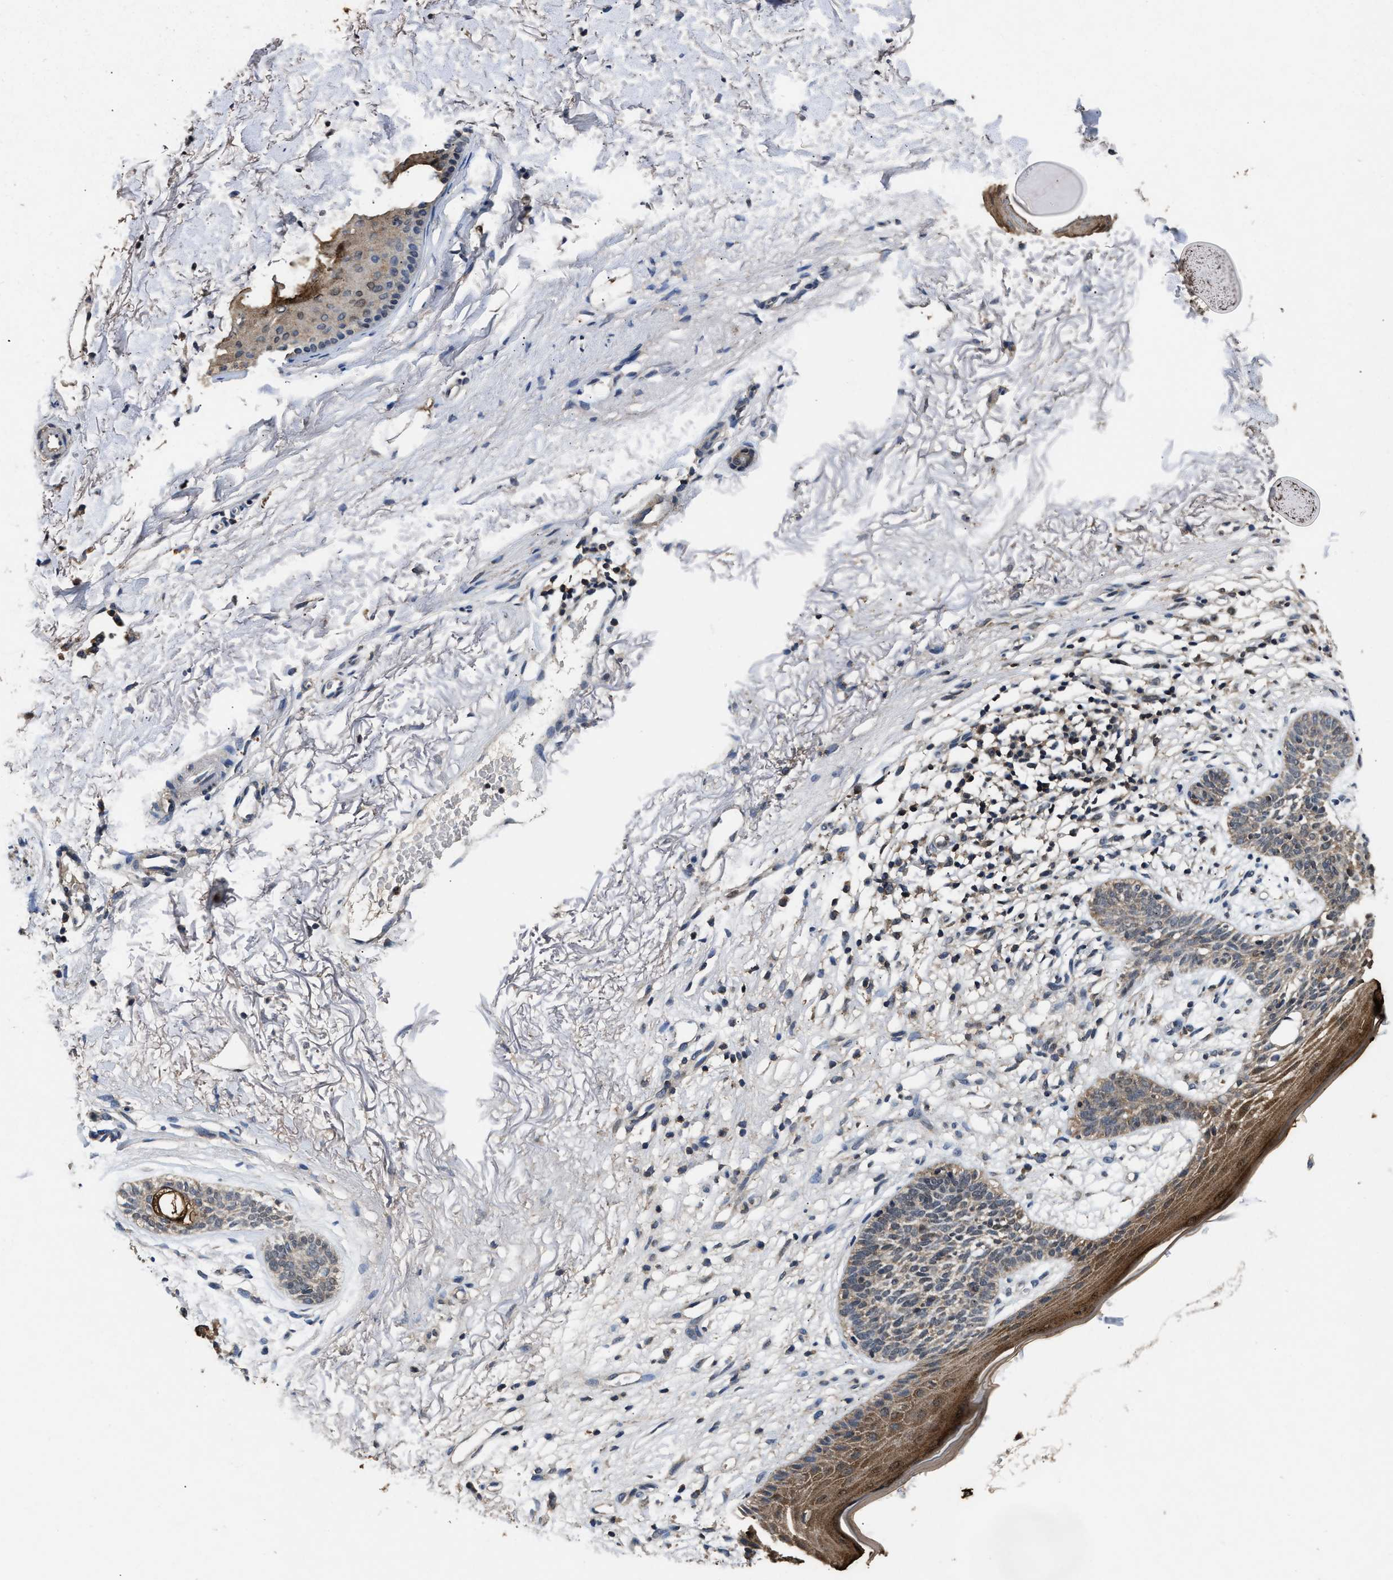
{"staining": {"intensity": "weak", "quantity": ">75%", "location": "cytoplasmic/membranous"}, "tissue": "skin cancer", "cell_type": "Tumor cells", "image_type": "cancer", "snomed": [{"axis": "morphology", "description": "Basal cell carcinoma"}, {"axis": "topography", "description": "Skin"}], "caption": "This is a photomicrograph of immunohistochemistry staining of skin basal cell carcinoma, which shows weak expression in the cytoplasmic/membranous of tumor cells.", "gene": "ACAT2", "patient": {"sex": "female", "age": 70}}